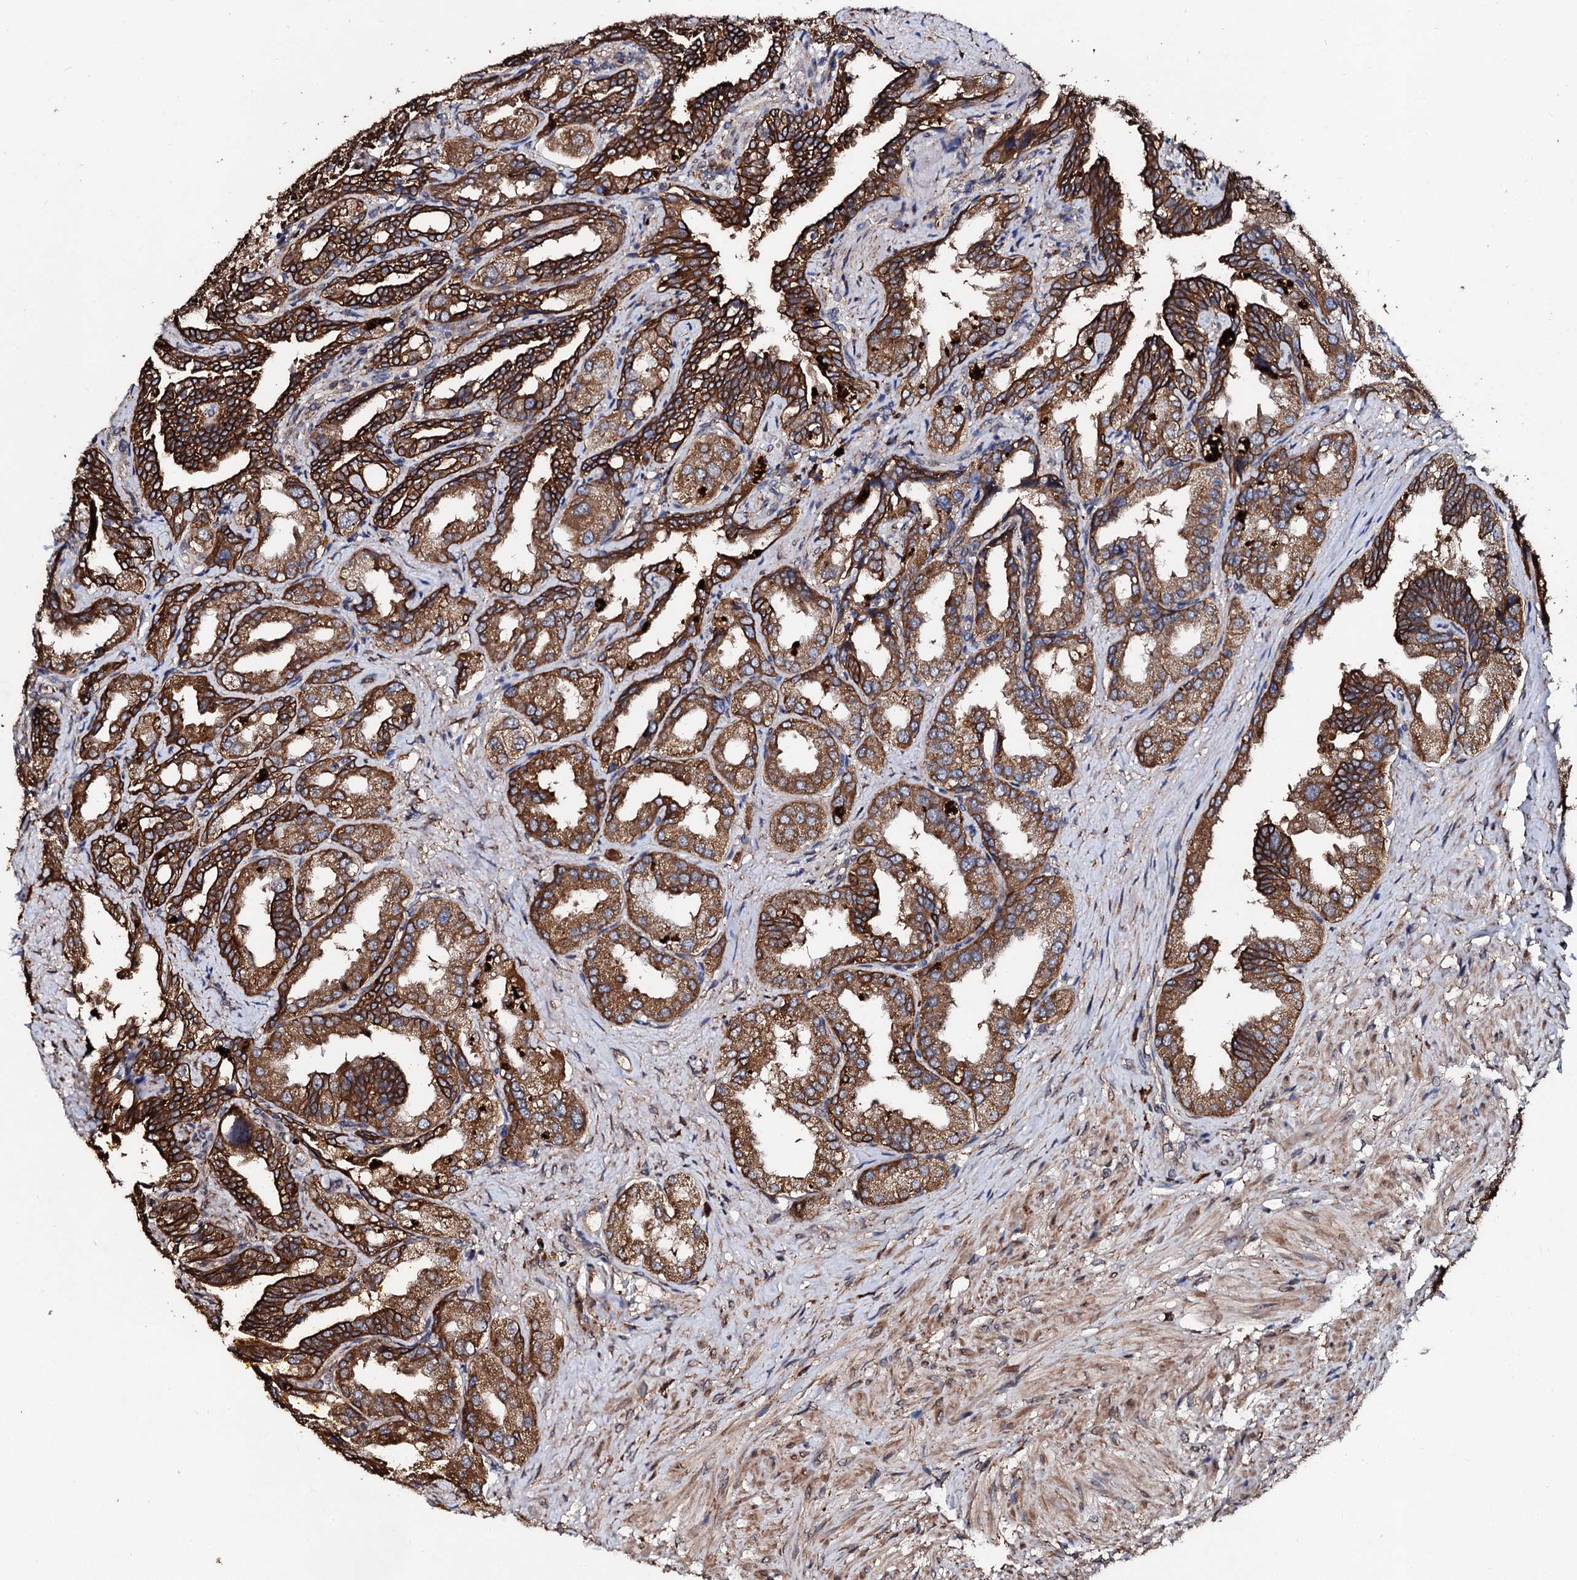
{"staining": {"intensity": "strong", "quantity": "25%-75%", "location": "cytoplasmic/membranous"}, "tissue": "seminal vesicle", "cell_type": "Glandular cells", "image_type": "normal", "snomed": [{"axis": "morphology", "description": "Normal tissue, NOS"}, {"axis": "topography", "description": "Seminal veicle"}], "caption": "A high amount of strong cytoplasmic/membranous expression is seen in about 25%-75% of glandular cells in benign seminal vesicle.", "gene": "CKAP5", "patient": {"sex": "male", "age": 63}}